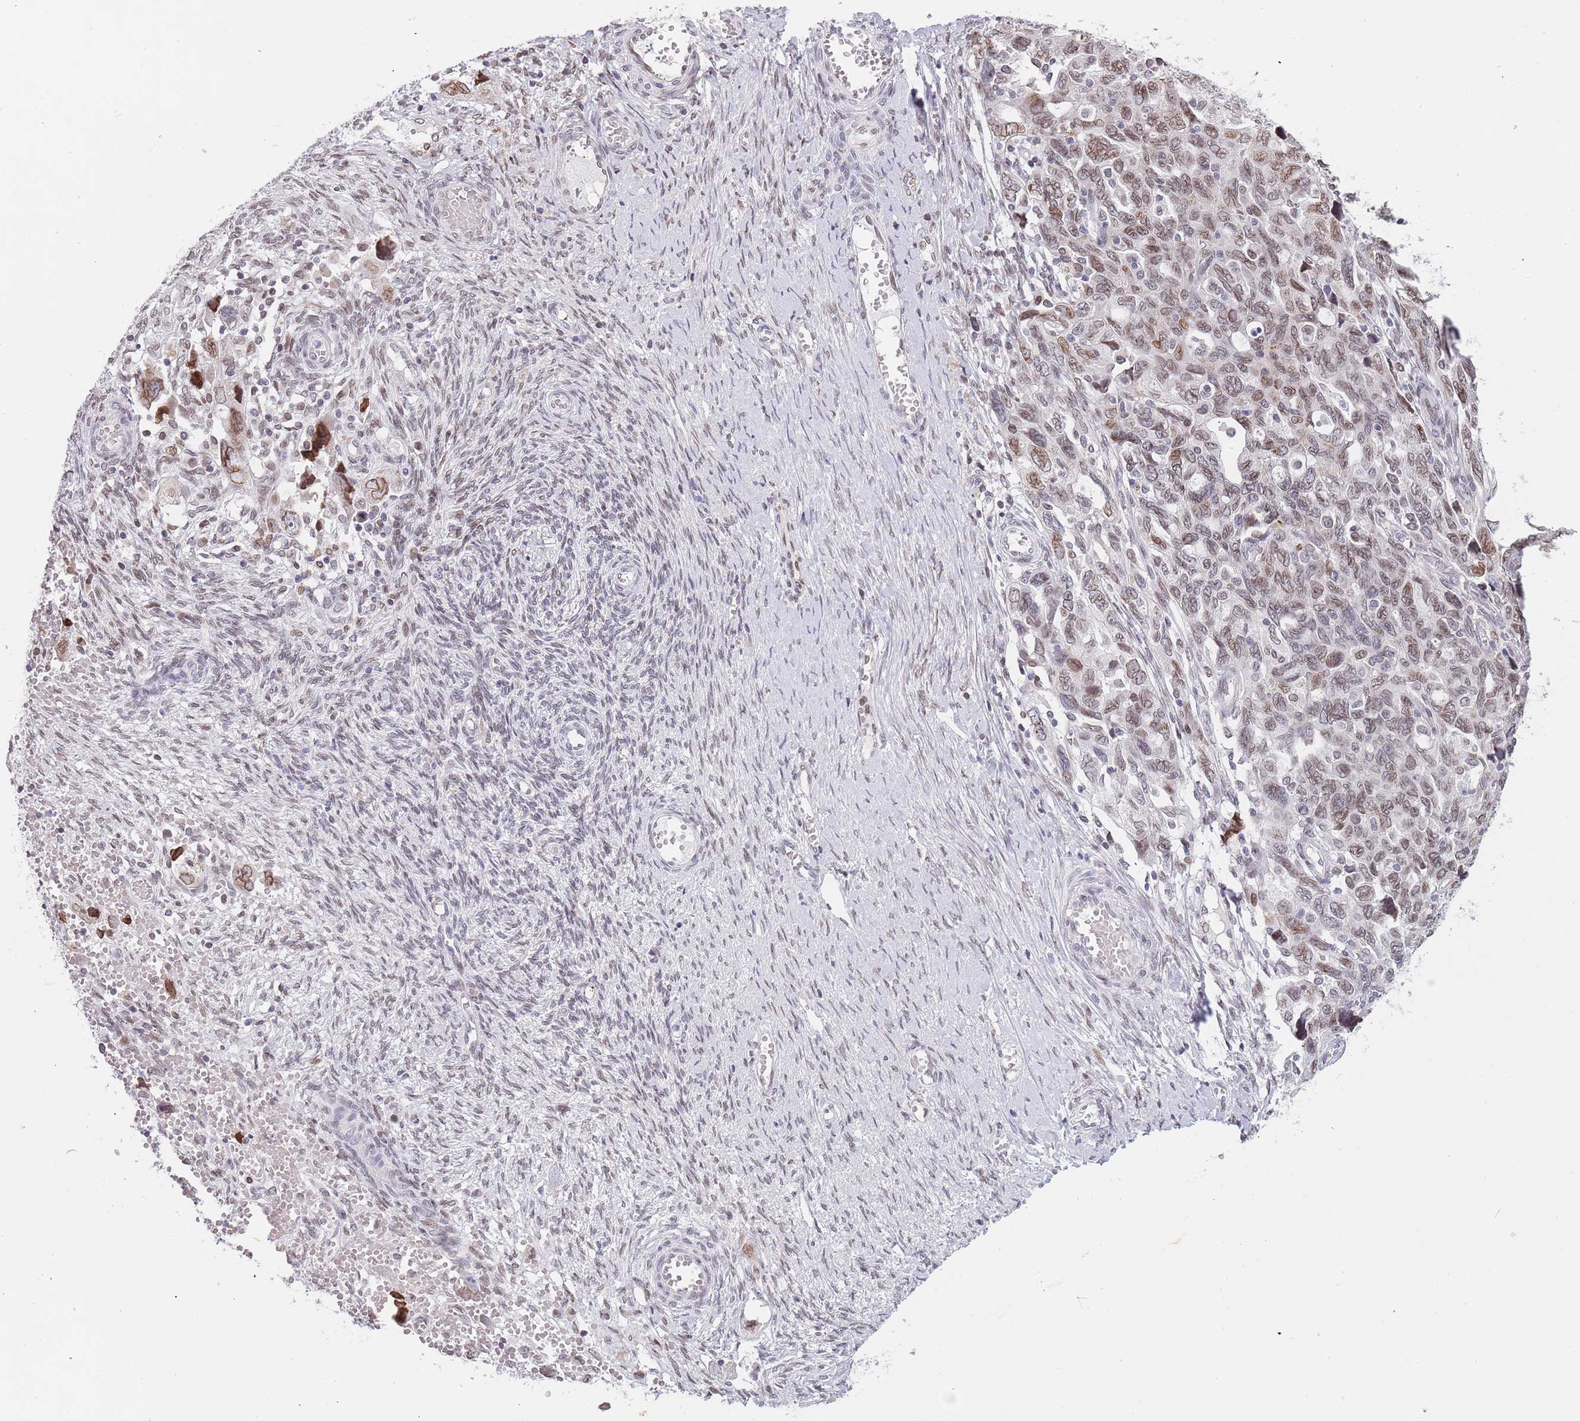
{"staining": {"intensity": "moderate", "quantity": ">75%", "location": "nuclear"}, "tissue": "ovarian cancer", "cell_type": "Tumor cells", "image_type": "cancer", "snomed": [{"axis": "morphology", "description": "Carcinoma, NOS"}, {"axis": "morphology", "description": "Cystadenocarcinoma, serous, NOS"}, {"axis": "topography", "description": "Ovary"}], "caption": "Protein staining demonstrates moderate nuclear positivity in about >75% of tumor cells in ovarian cancer (serous cystadenocarcinoma).", "gene": "KLHDC2", "patient": {"sex": "female", "age": 69}}